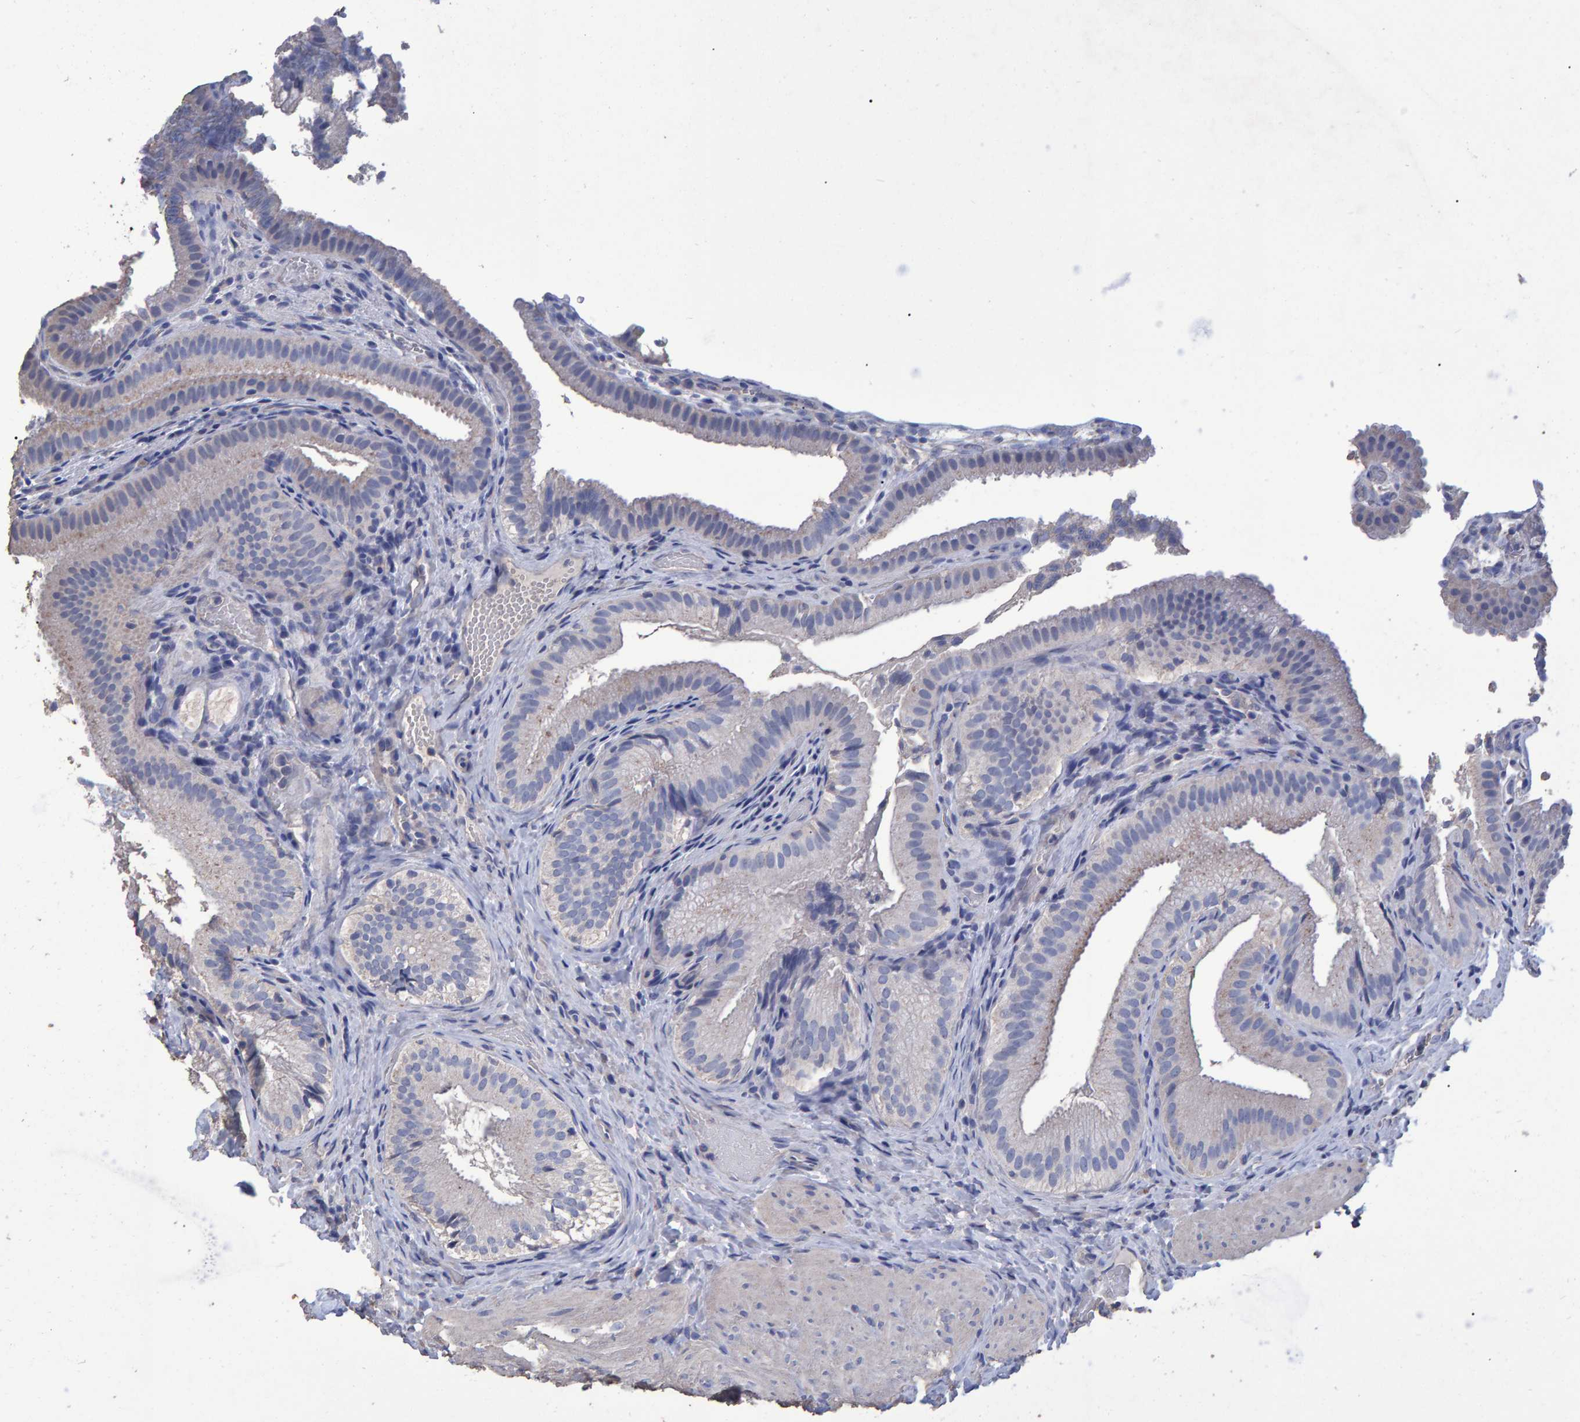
{"staining": {"intensity": "moderate", "quantity": "<25%", "location": "cytoplasmic/membranous"}, "tissue": "gallbladder", "cell_type": "Glandular cells", "image_type": "normal", "snomed": [{"axis": "morphology", "description": "Normal tissue, NOS"}, {"axis": "topography", "description": "Gallbladder"}], "caption": "High-magnification brightfield microscopy of benign gallbladder stained with DAB (brown) and counterstained with hematoxylin (blue). glandular cells exhibit moderate cytoplasmic/membranous expression is present in approximately<25% of cells. The staining was performed using DAB, with brown indicating positive protein expression. Nuclei are stained blue with hematoxylin.", "gene": "HEMGN", "patient": {"sex": "female", "age": 30}}